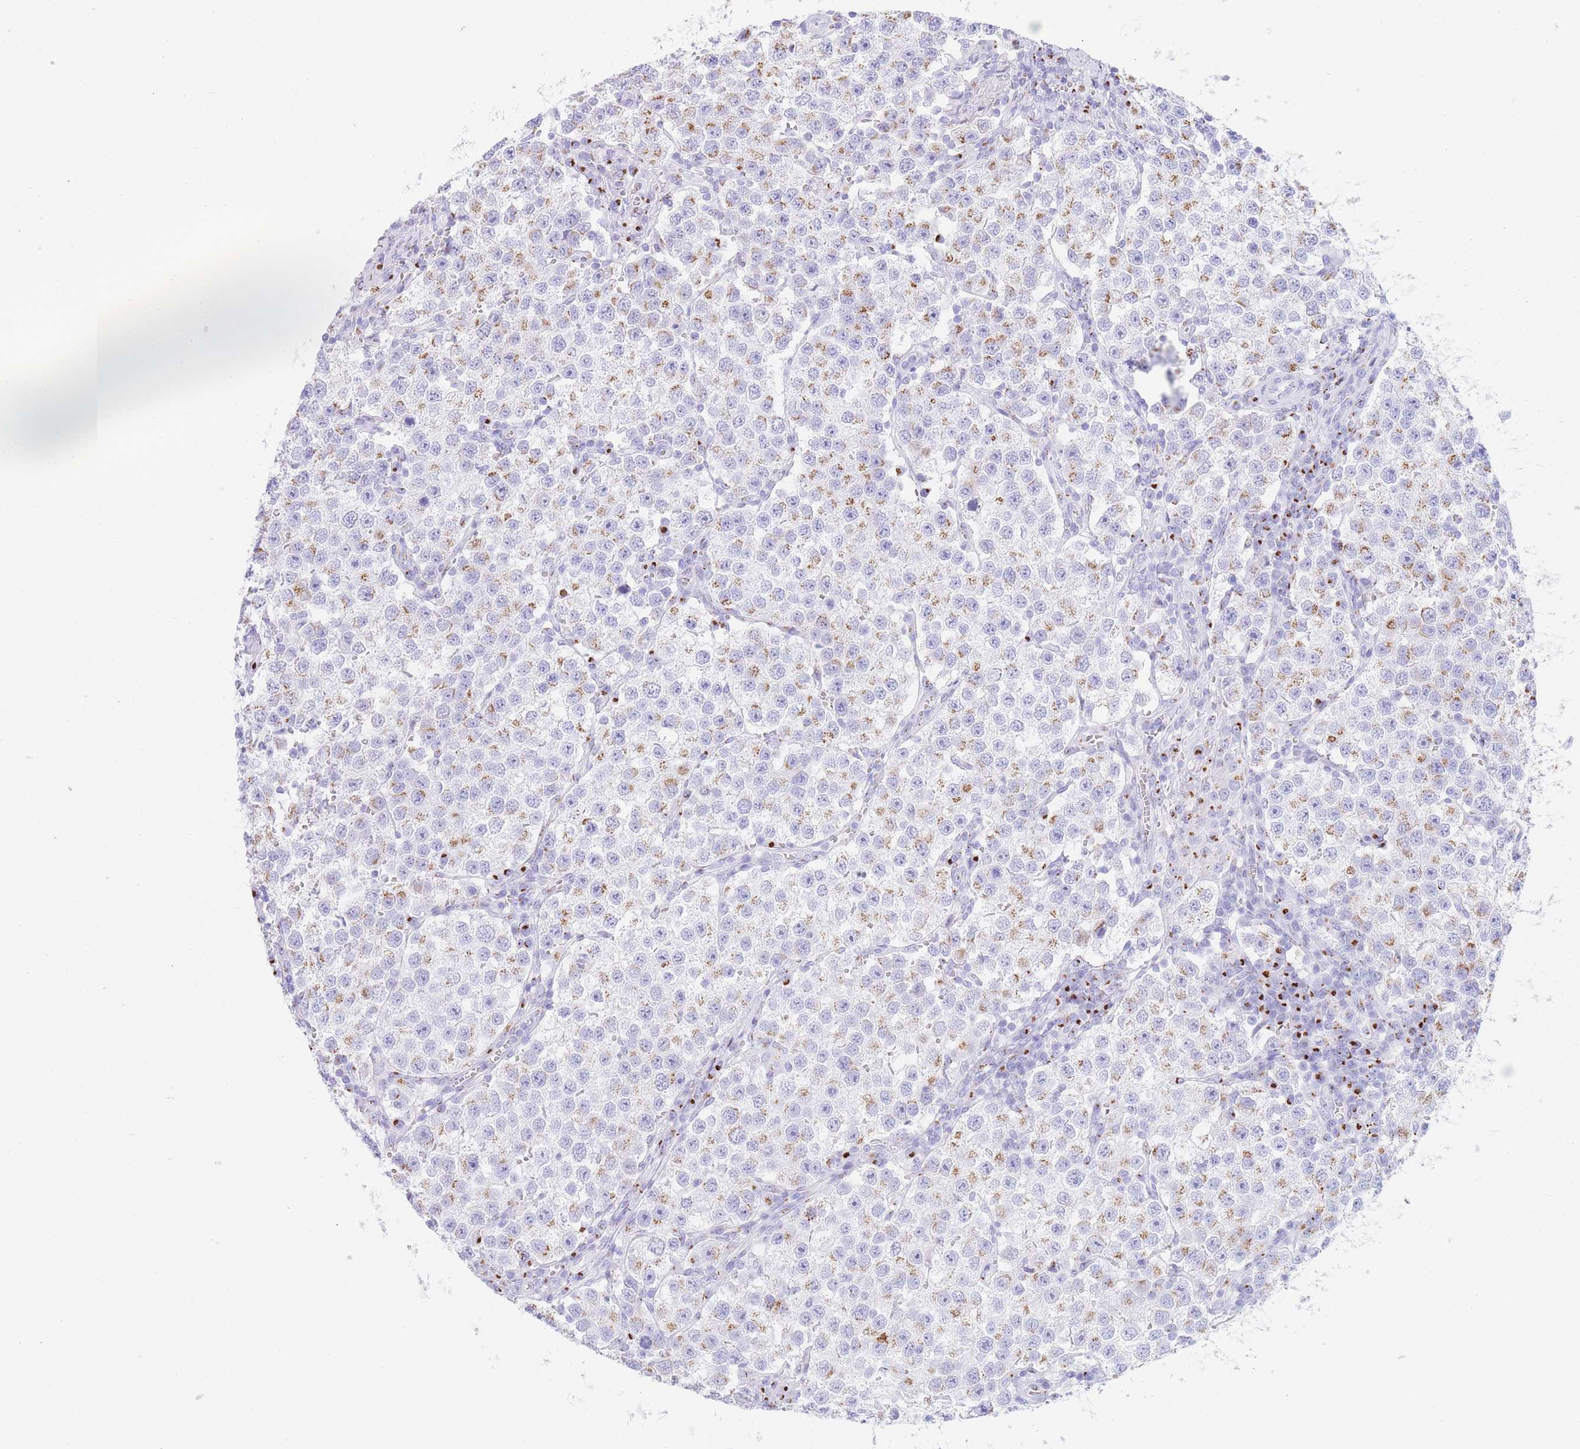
{"staining": {"intensity": "weak", "quantity": "25%-75%", "location": "cytoplasmic/membranous"}, "tissue": "testis cancer", "cell_type": "Tumor cells", "image_type": "cancer", "snomed": [{"axis": "morphology", "description": "Seminoma, NOS"}, {"axis": "topography", "description": "Testis"}], "caption": "Immunohistochemistry (IHC) image of neoplastic tissue: human testis cancer stained using IHC demonstrates low levels of weak protein expression localized specifically in the cytoplasmic/membranous of tumor cells, appearing as a cytoplasmic/membranous brown color.", "gene": "FAM3C", "patient": {"sex": "male", "age": 37}}